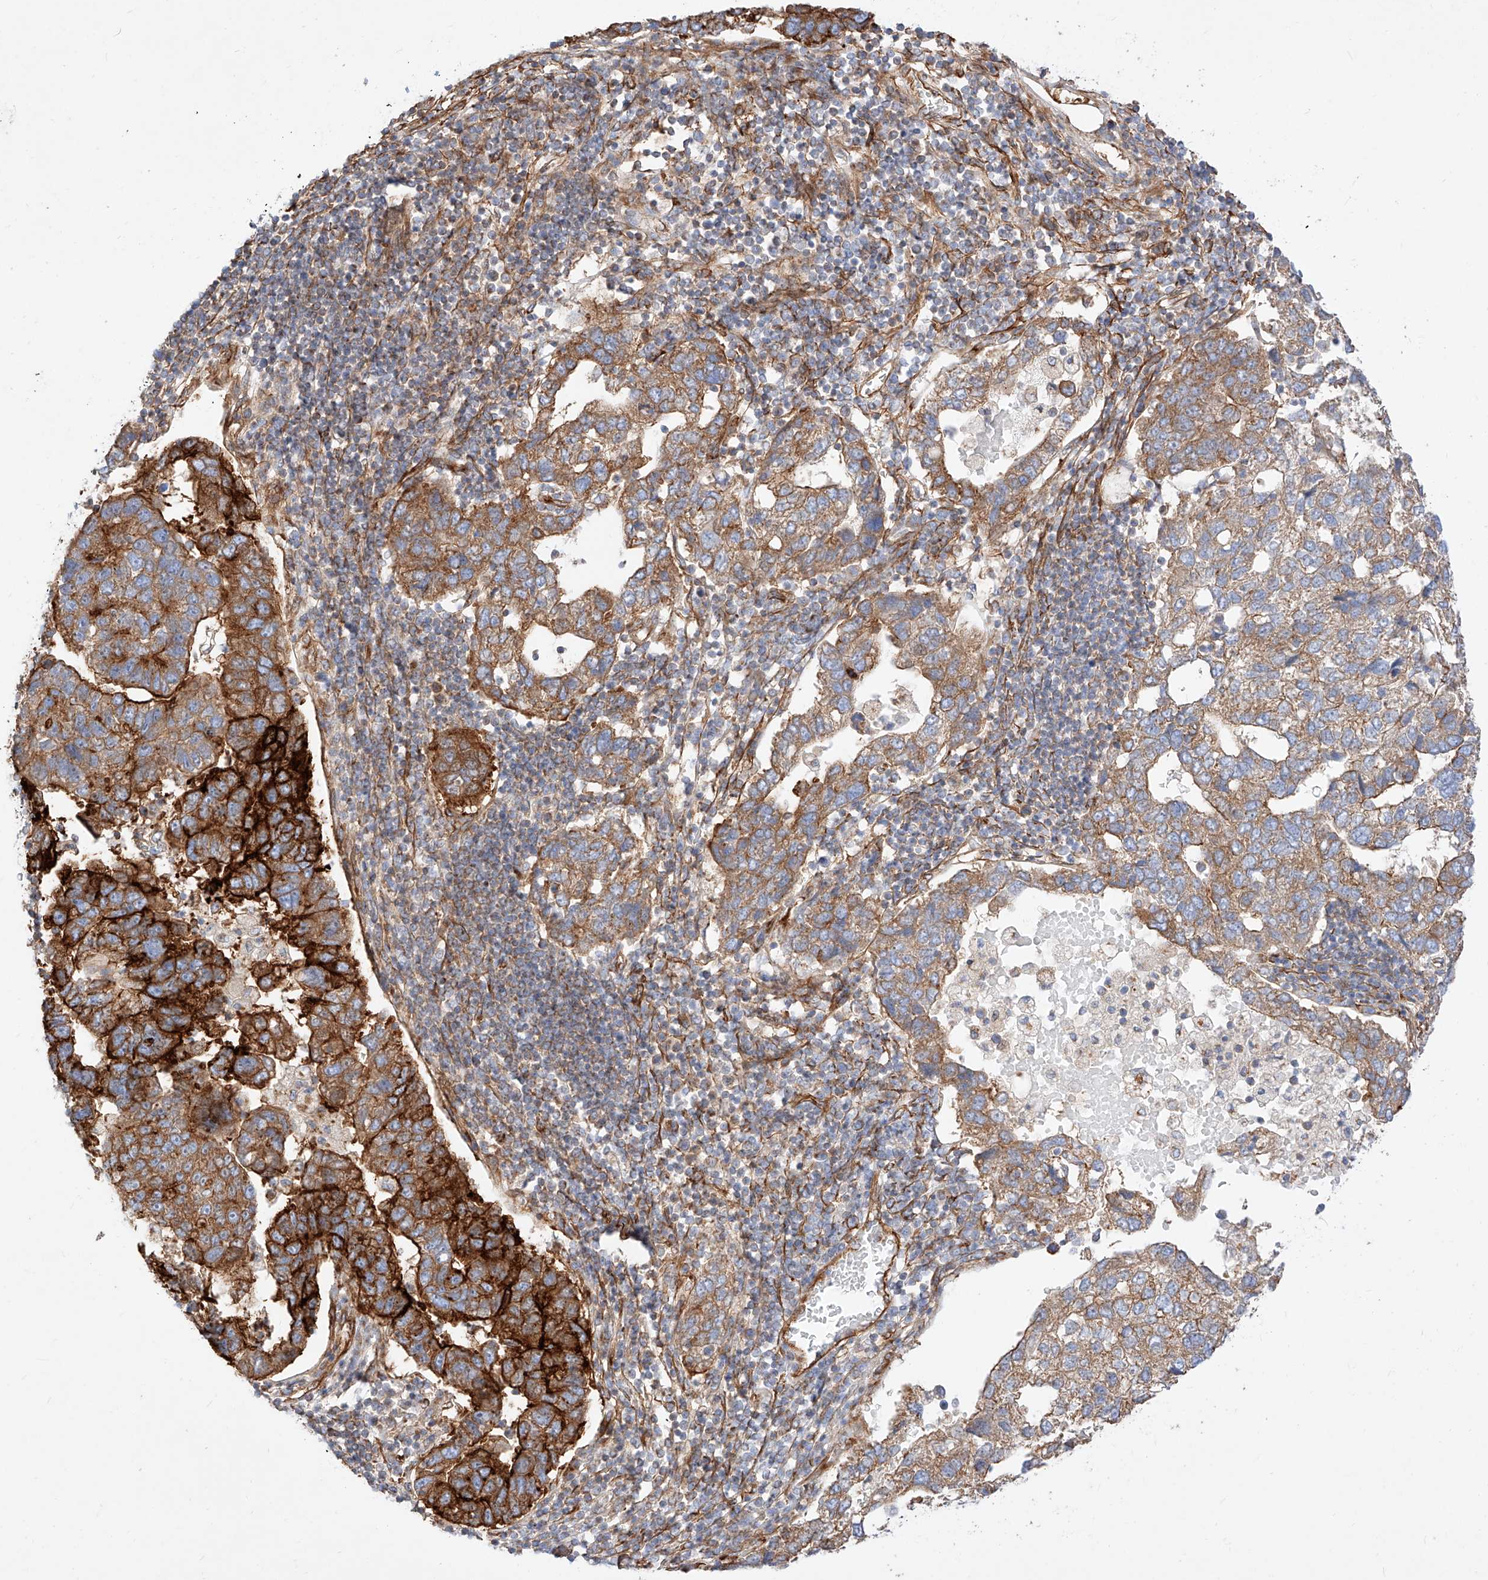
{"staining": {"intensity": "strong", "quantity": ">75%", "location": "cytoplasmic/membranous"}, "tissue": "pancreatic cancer", "cell_type": "Tumor cells", "image_type": "cancer", "snomed": [{"axis": "morphology", "description": "Adenocarcinoma, NOS"}, {"axis": "topography", "description": "Pancreas"}], "caption": "This histopathology image reveals immunohistochemistry staining of human adenocarcinoma (pancreatic), with high strong cytoplasmic/membranous expression in about >75% of tumor cells.", "gene": "CSGALNACT2", "patient": {"sex": "female", "age": 61}}